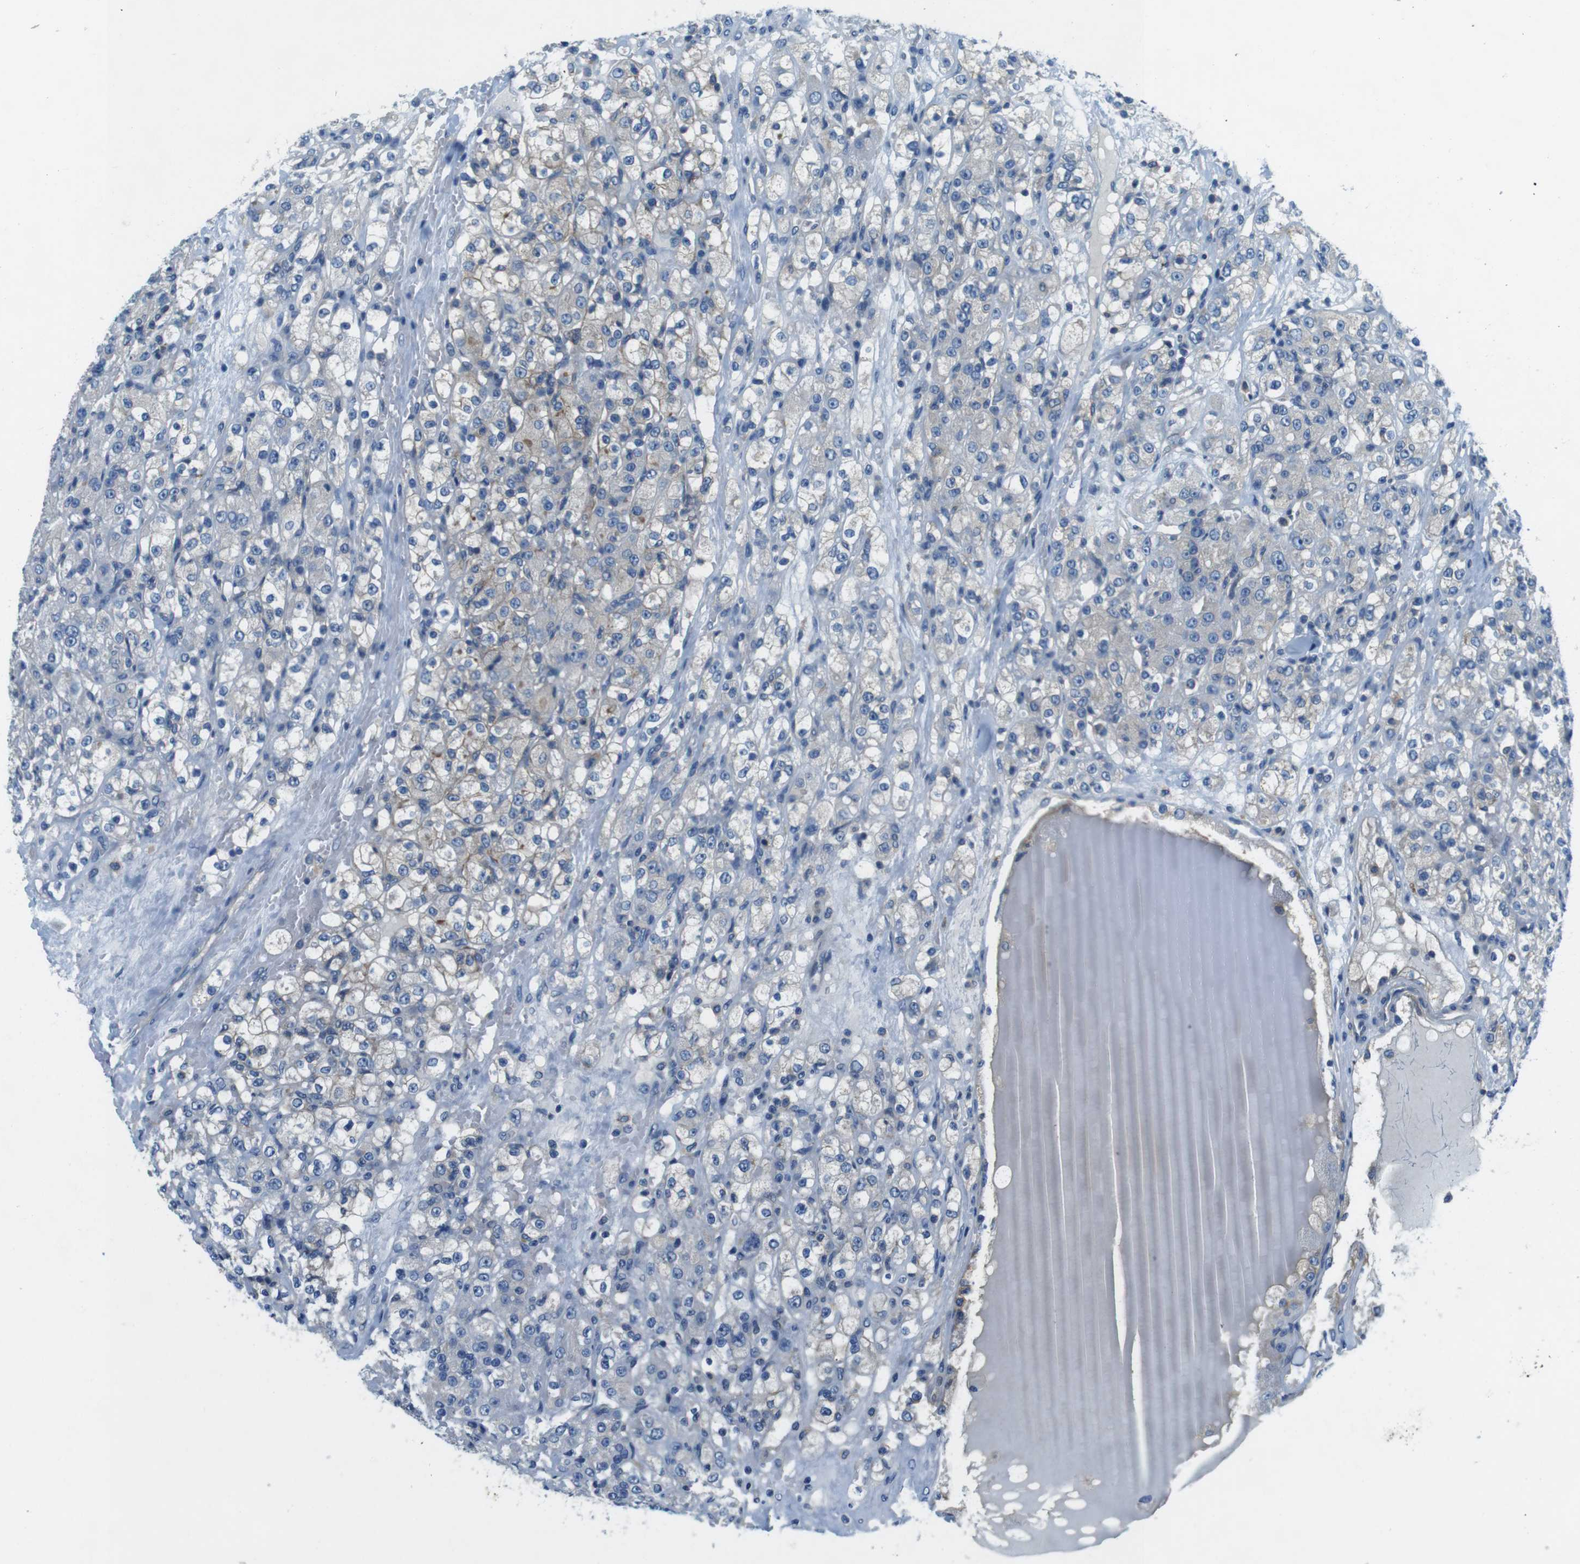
{"staining": {"intensity": "weak", "quantity": "<25%", "location": "cytoplasmic/membranous"}, "tissue": "renal cancer", "cell_type": "Tumor cells", "image_type": "cancer", "snomed": [{"axis": "morphology", "description": "Normal tissue, NOS"}, {"axis": "morphology", "description": "Adenocarcinoma, NOS"}, {"axis": "topography", "description": "Kidney"}], "caption": "A high-resolution histopathology image shows immunohistochemistry (IHC) staining of adenocarcinoma (renal), which exhibits no significant staining in tumor cells.", "gene": "DENND4C", "patient": {"sex": "male", "age": 61}}